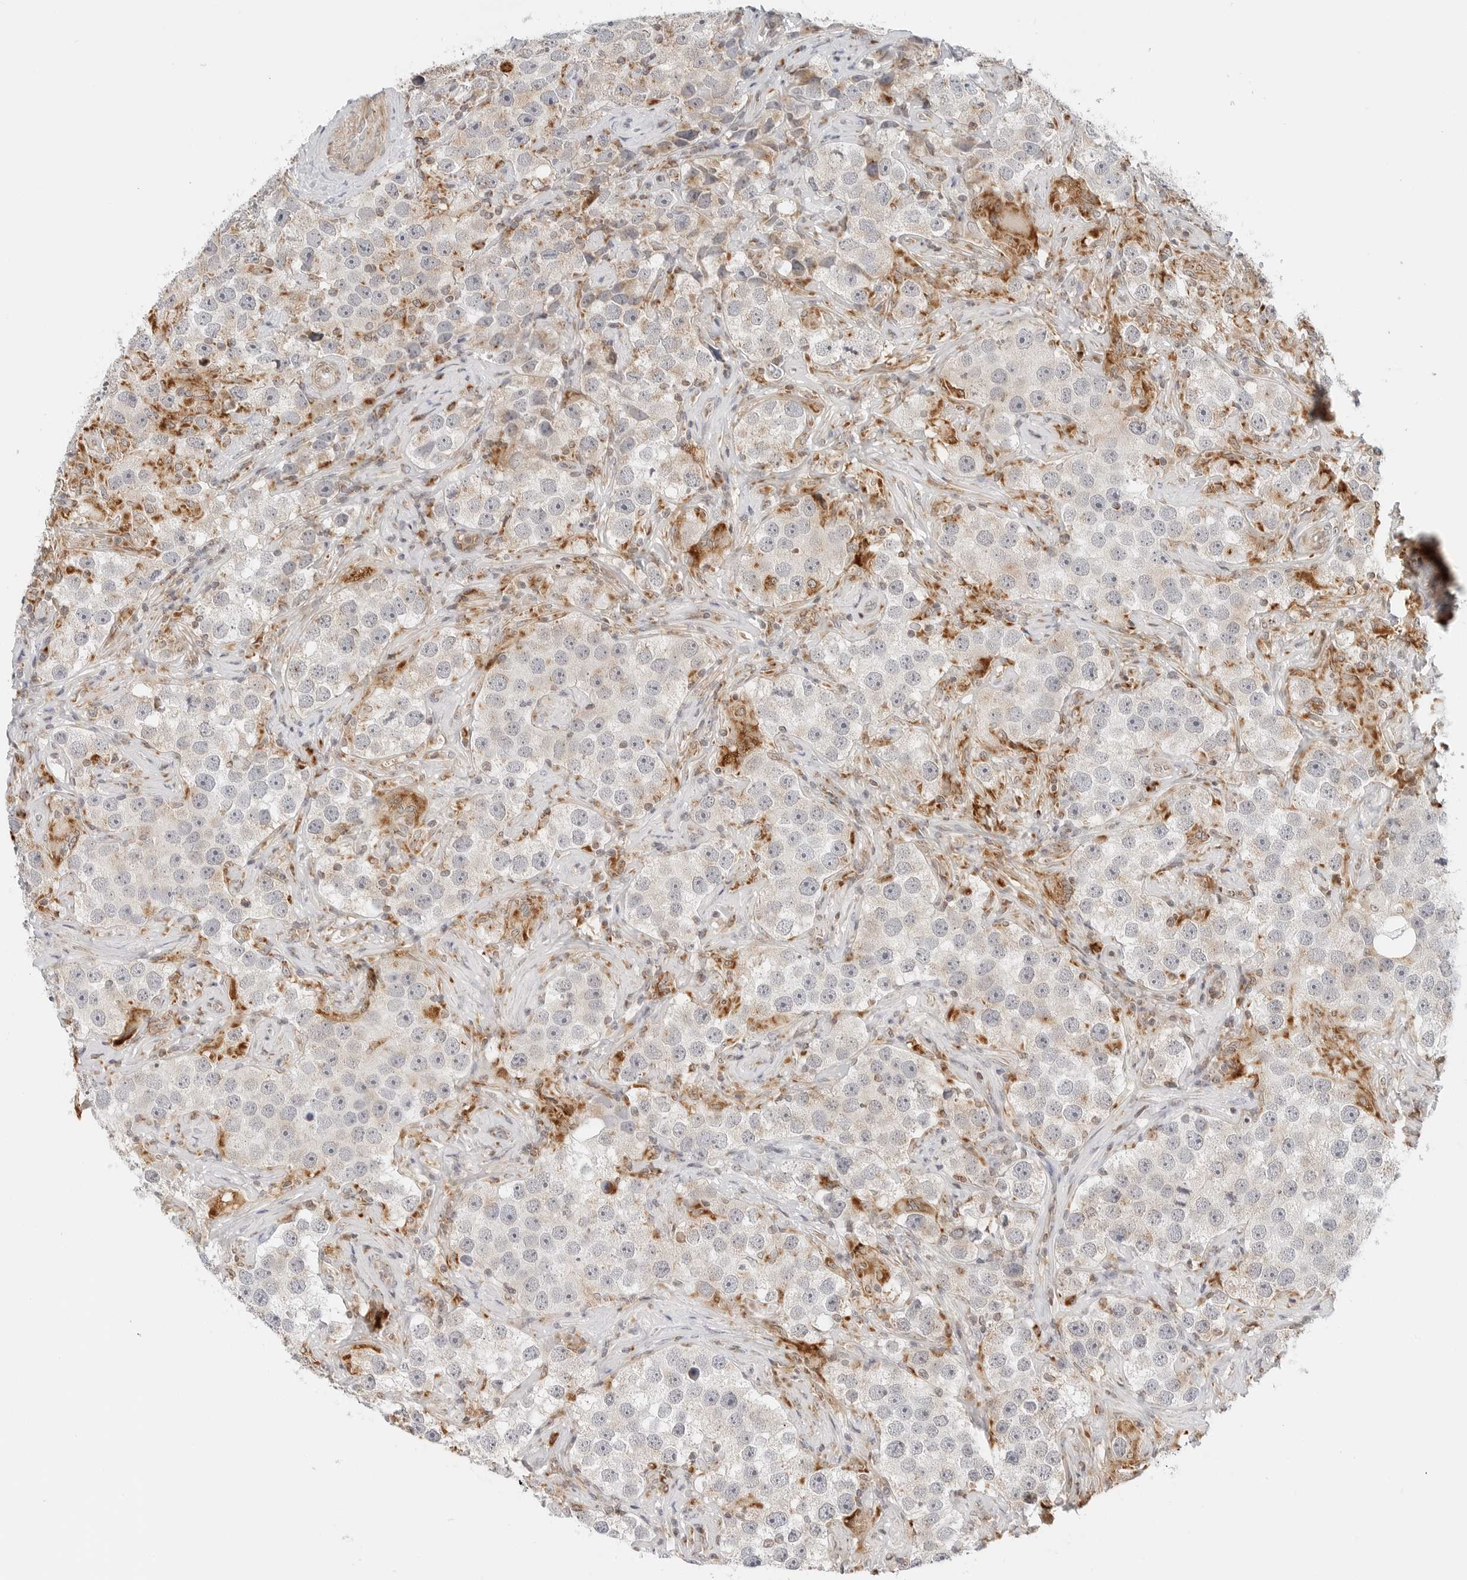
{"staining": {"intensity": "weak", "quantity": "25%-75%", "location": "cytoplasmic/membranous"}, "tissue": "testis cancer", "cell_type": "Tumor cells", "image_type": "cancer", "snomed": [{"axis": "morphology", "description": "Seminoma, NOS"}, {"axis": "topography", "description": "Testis"}], "caption": "The photomicrograph displays staining of testis cancer, revealing weak cytoplasmic/membranous protein expression (brown color) within tumor cells.", "gene": "DYRK4", "patient": {"sex": "male", "age": 49}}